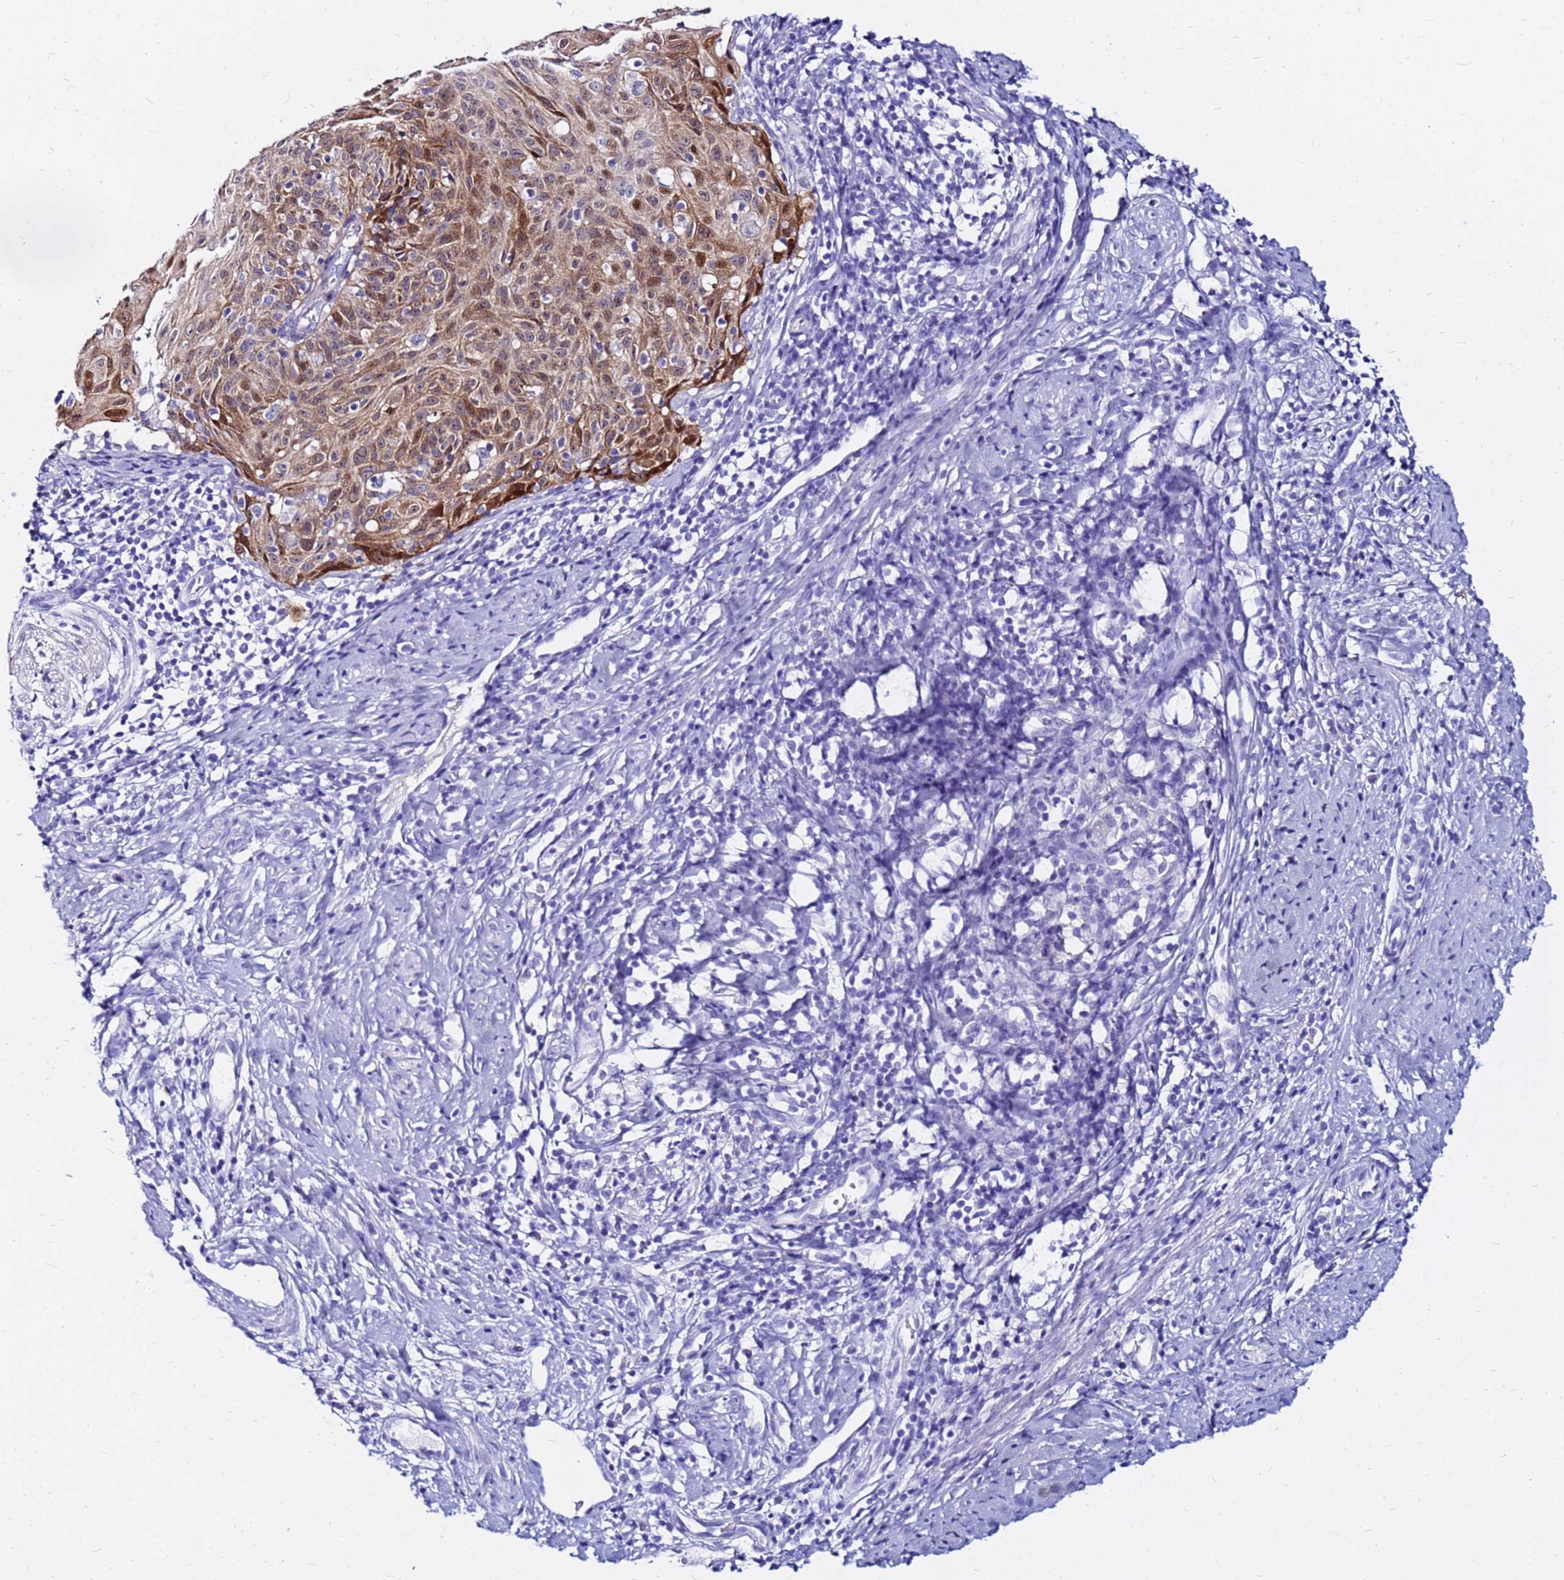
{"staining": {"intensity": "moderate", "quantity": "25%-75%", "location": "cytoplasmic/membranous"}, "tissue": "cervical cancer", "cell_type": "Tumor cells", "image_type": "cancer", "snomed": [{"axis": "morphology", "description": "Squamous cell carcinoma, NOS"}, {"axis": "topography", "description": "Cervix"}], "caption": "This histopathology image reveals immunohistochemistry (IHC) staining of human cervical cancer (squamous cell carcinoma), with medium moderate cytoplasmic/membranous staining in about 25%-75% of tumor cells.", "gene": "PPP1R14C", "patient": {"sex": "female", "age": 70}}